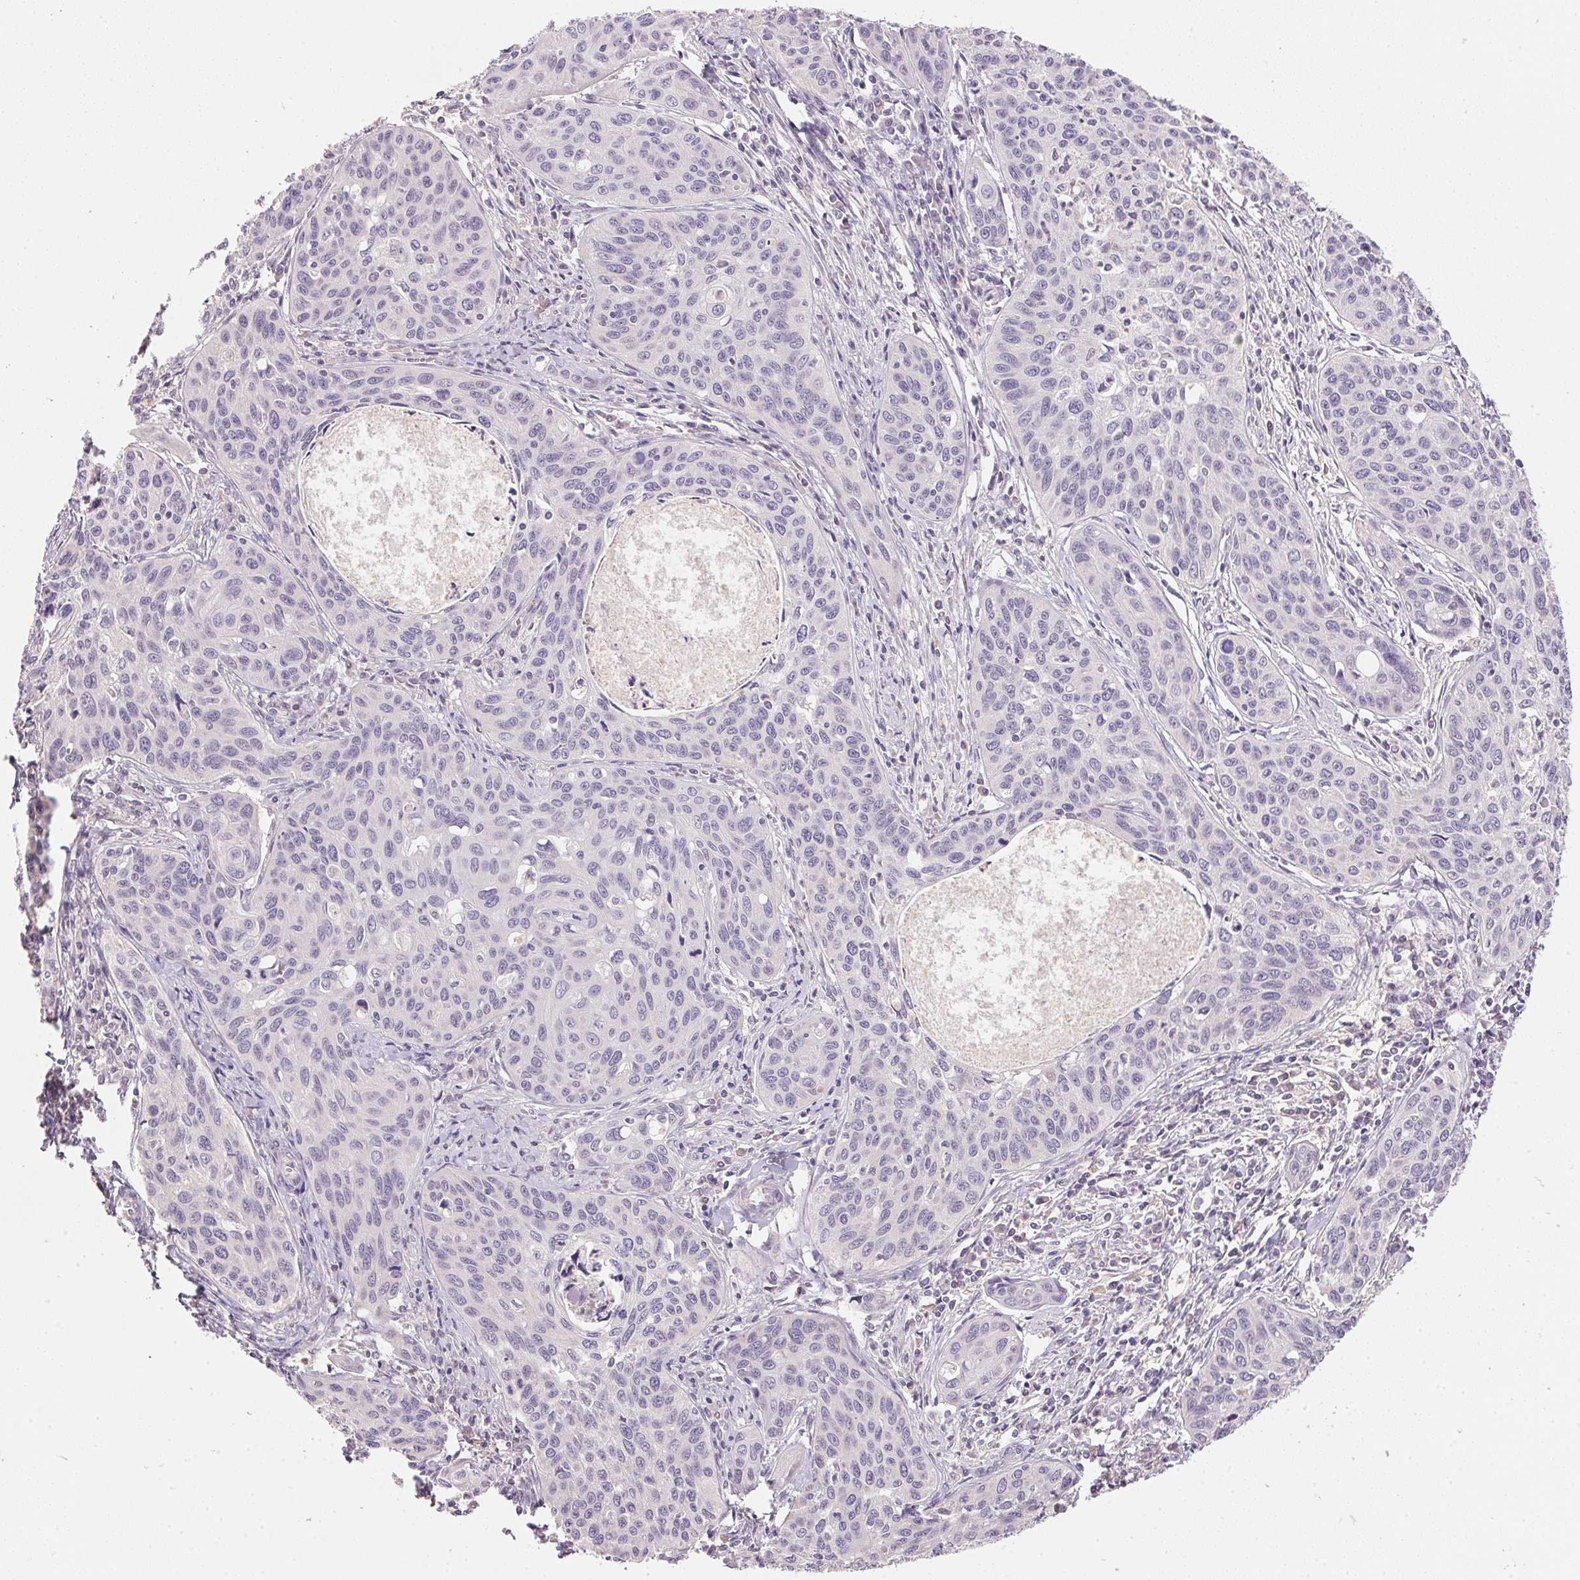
{"staining": {"intensity": "negative", "quantity": "none", "location": "none"}, "tissue": "cervical cancer", "cell_type": "Tumor cells", "image_type": "cancer", "snomed": [{"axis": "morphology", "description": "Squamous cell carcinoma, NOS"}, {"axis": "topography", "description": "Cervix"}], "caption": "DAB immunohistochemical staining of human cervical squamous cell carcinoma exhibits no significant positivity in tumor cells.", "gene": "ALDH8A1", "patient": {"sex": "female", "age": 31}}